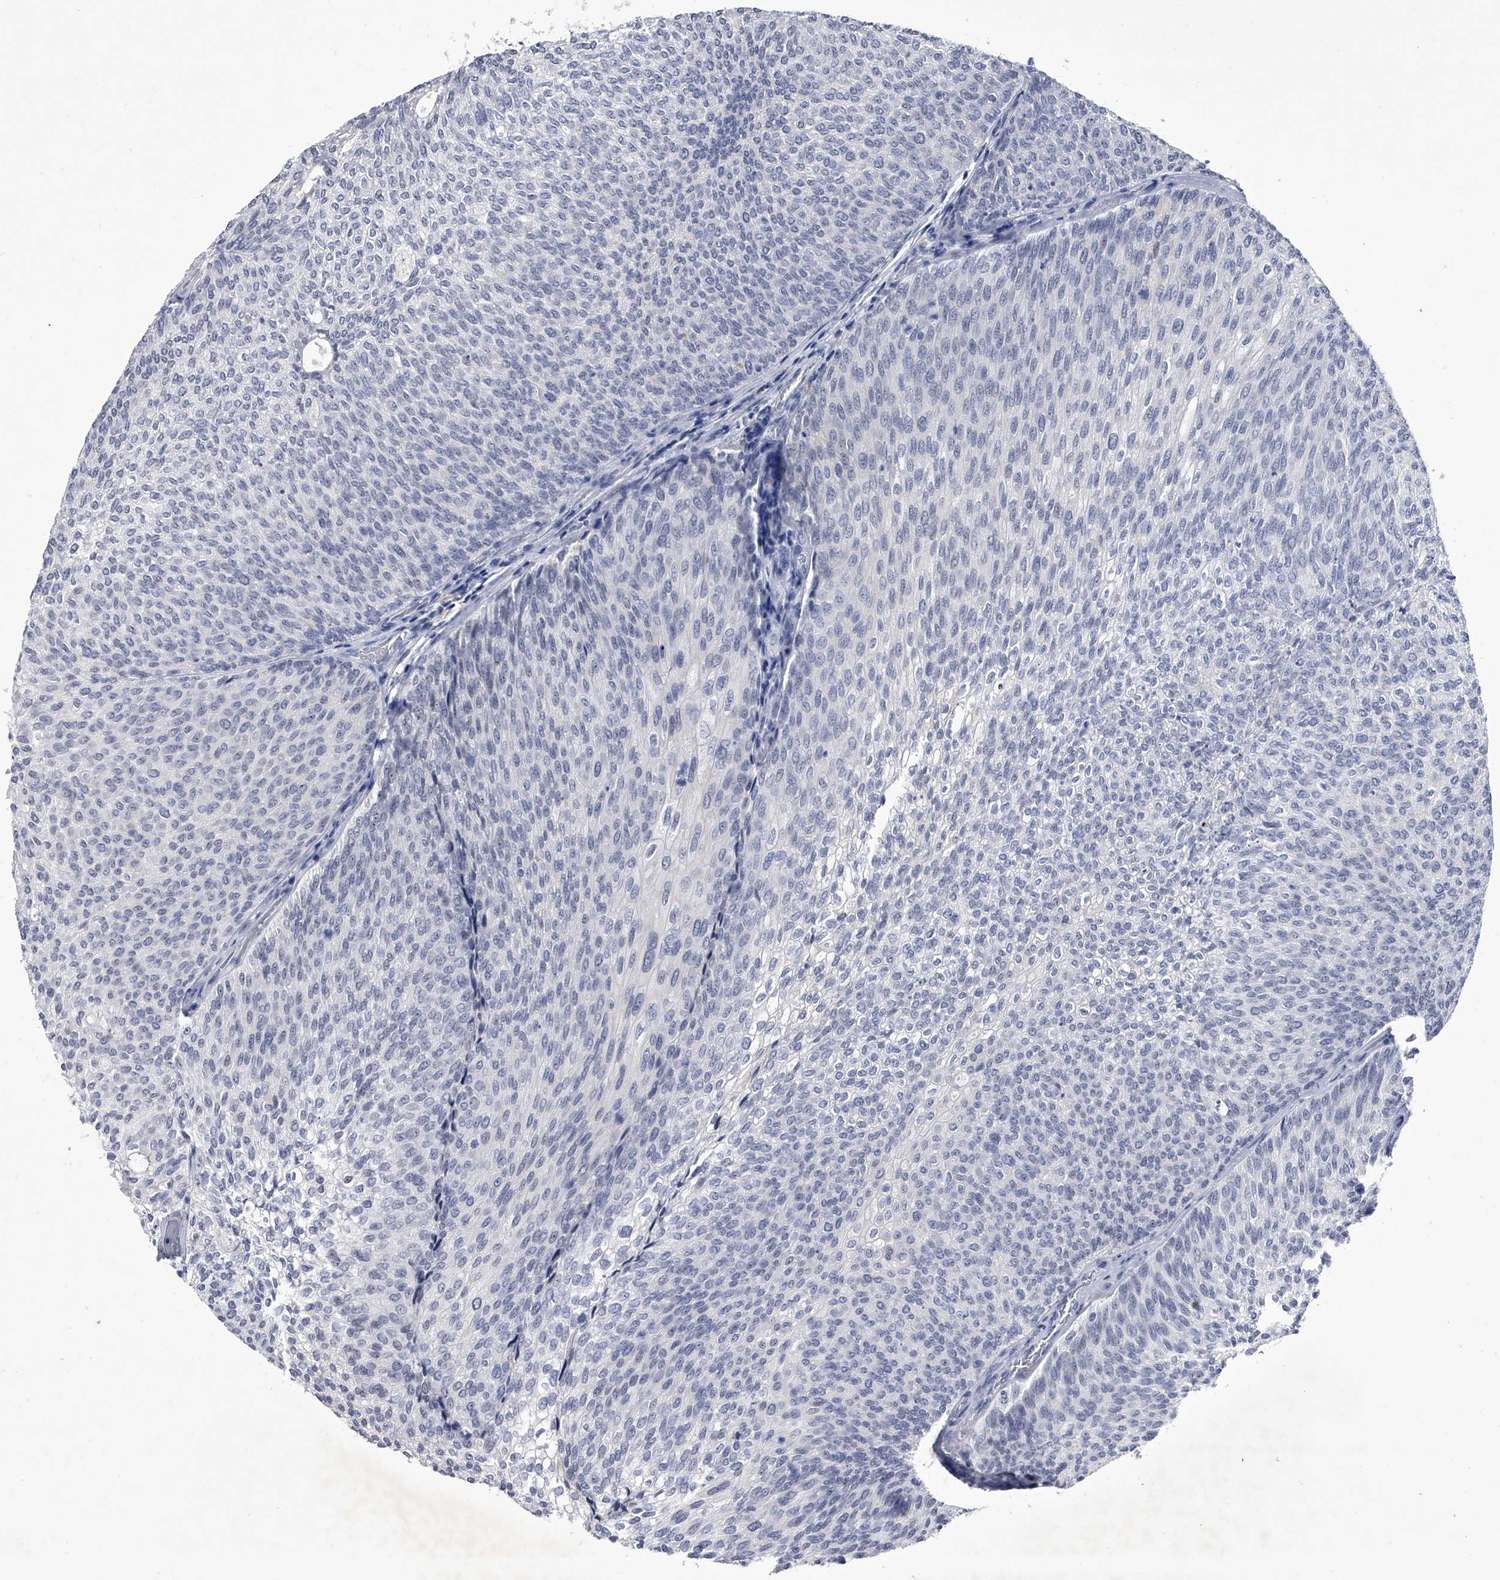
{"staining": {"intensity": "negative", "quantity": "none", "location": "none"}, "tissue": "urothelial cancer", "cell_type": "Tumor cells", "image_type": "cancer", "snomed": [{"axis": "morphology", "description": "Urothelial carcinoma, Low grade"}, {"axis": "topography", "description": "Urinary bladder"}], "caption": "A high-resolution micrograph shows immunohistochemistry (IHC) staining of urothelial cancer, which reveals no significant staining in tumor cells.", "gene": "CRISP2", "patient": {"sex": "female", "age": 79}}